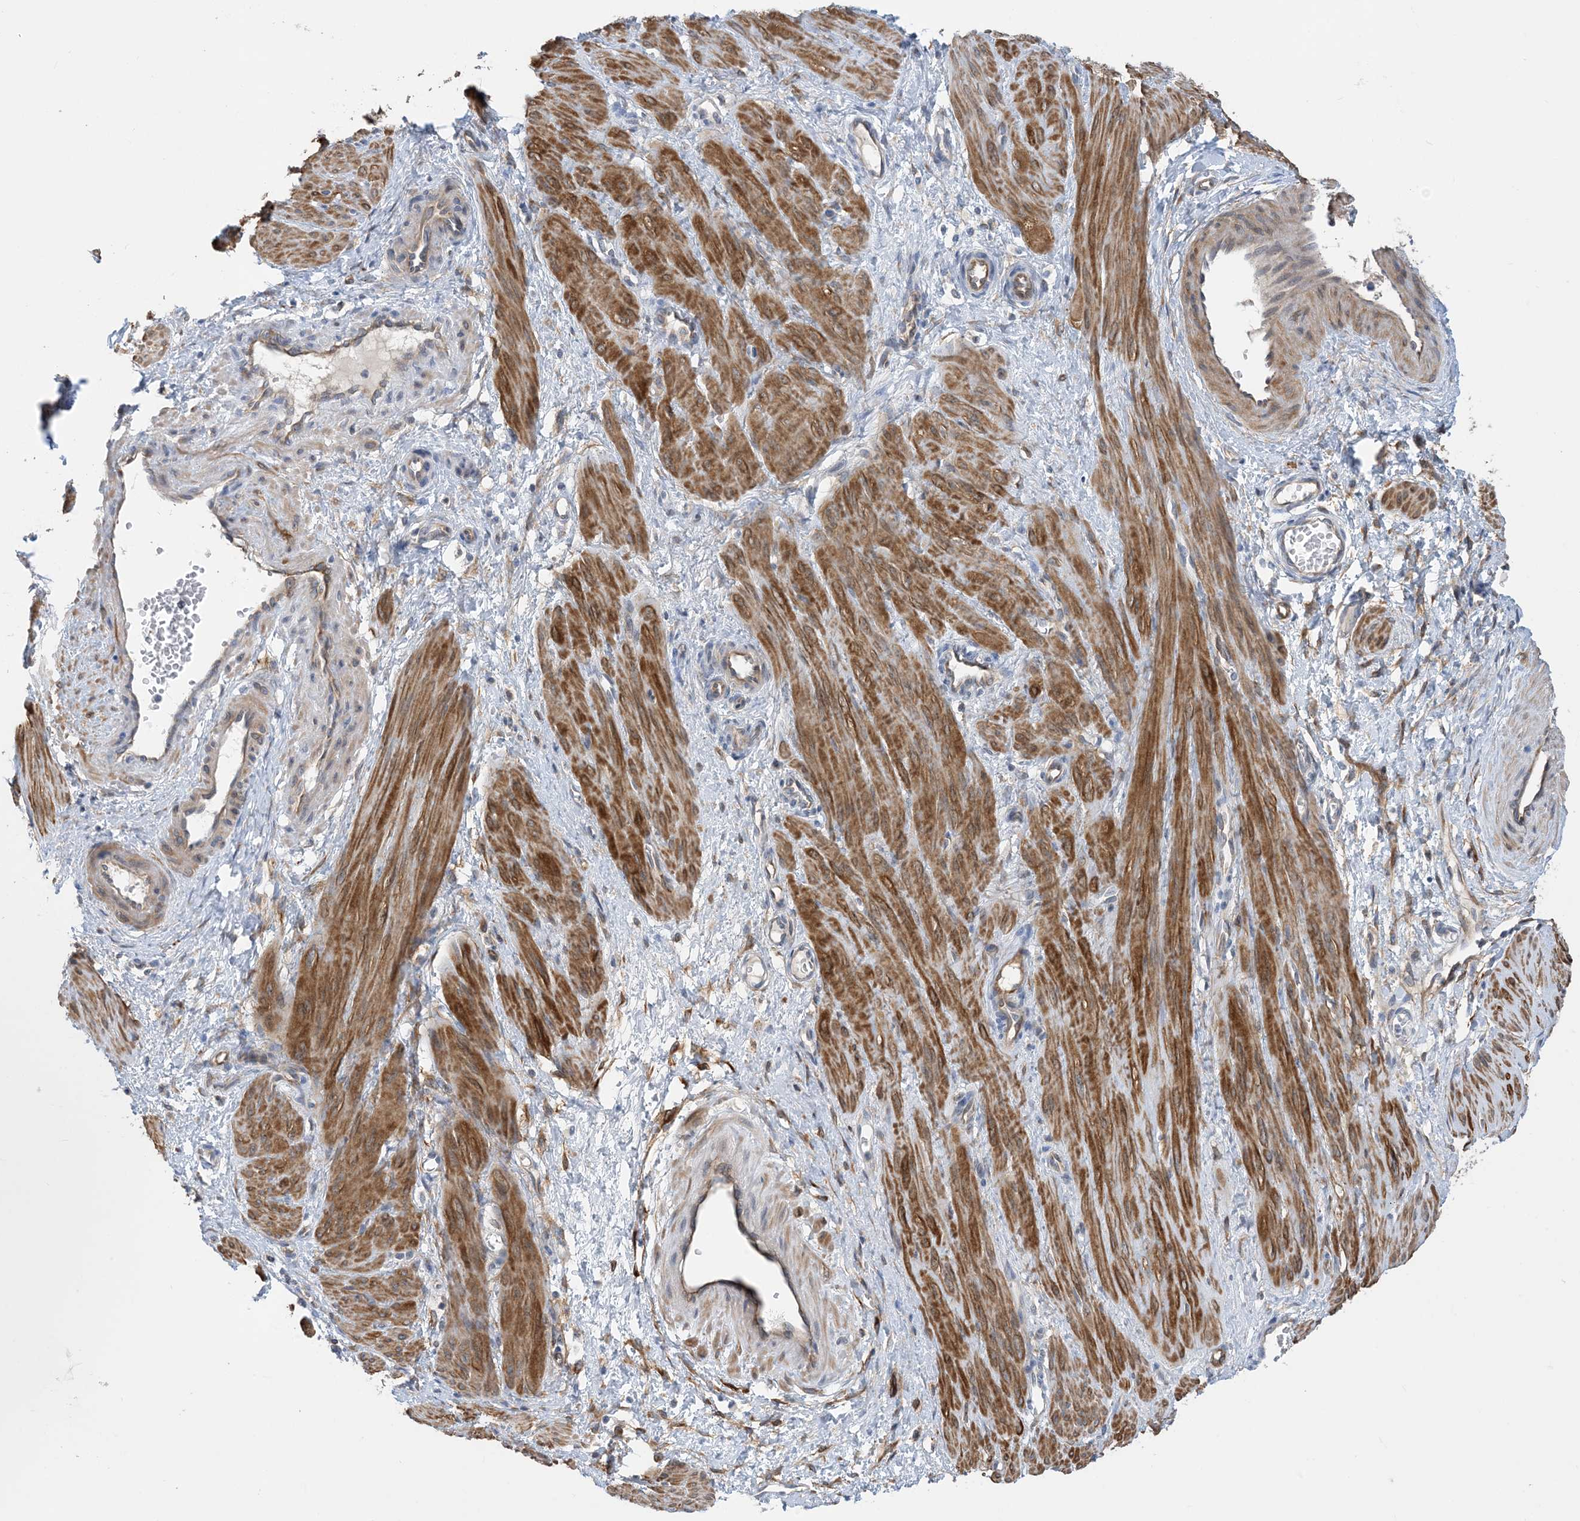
{"staining": {"intensity": "moderate", "quantity": ">75%", "location": "cytoplasmic/membranous"}, "tissue": "smooth muscle", "cell_type": "Smooth muscle cells", "image_type": "normal", "snomed": [{"axis": "morphology", "description": "Normal tissue, NOS"}, {"axis": "topography", "description": "Endometrium"}], "caption": "Smooth muscle cells exhibit medium levels of moderate cytoplasmic/membranous positivity in approximately >75% of cells in normal smooth muscle.", "gene": "EIF2A", "patient": {"sex": "female", "age": 33}}